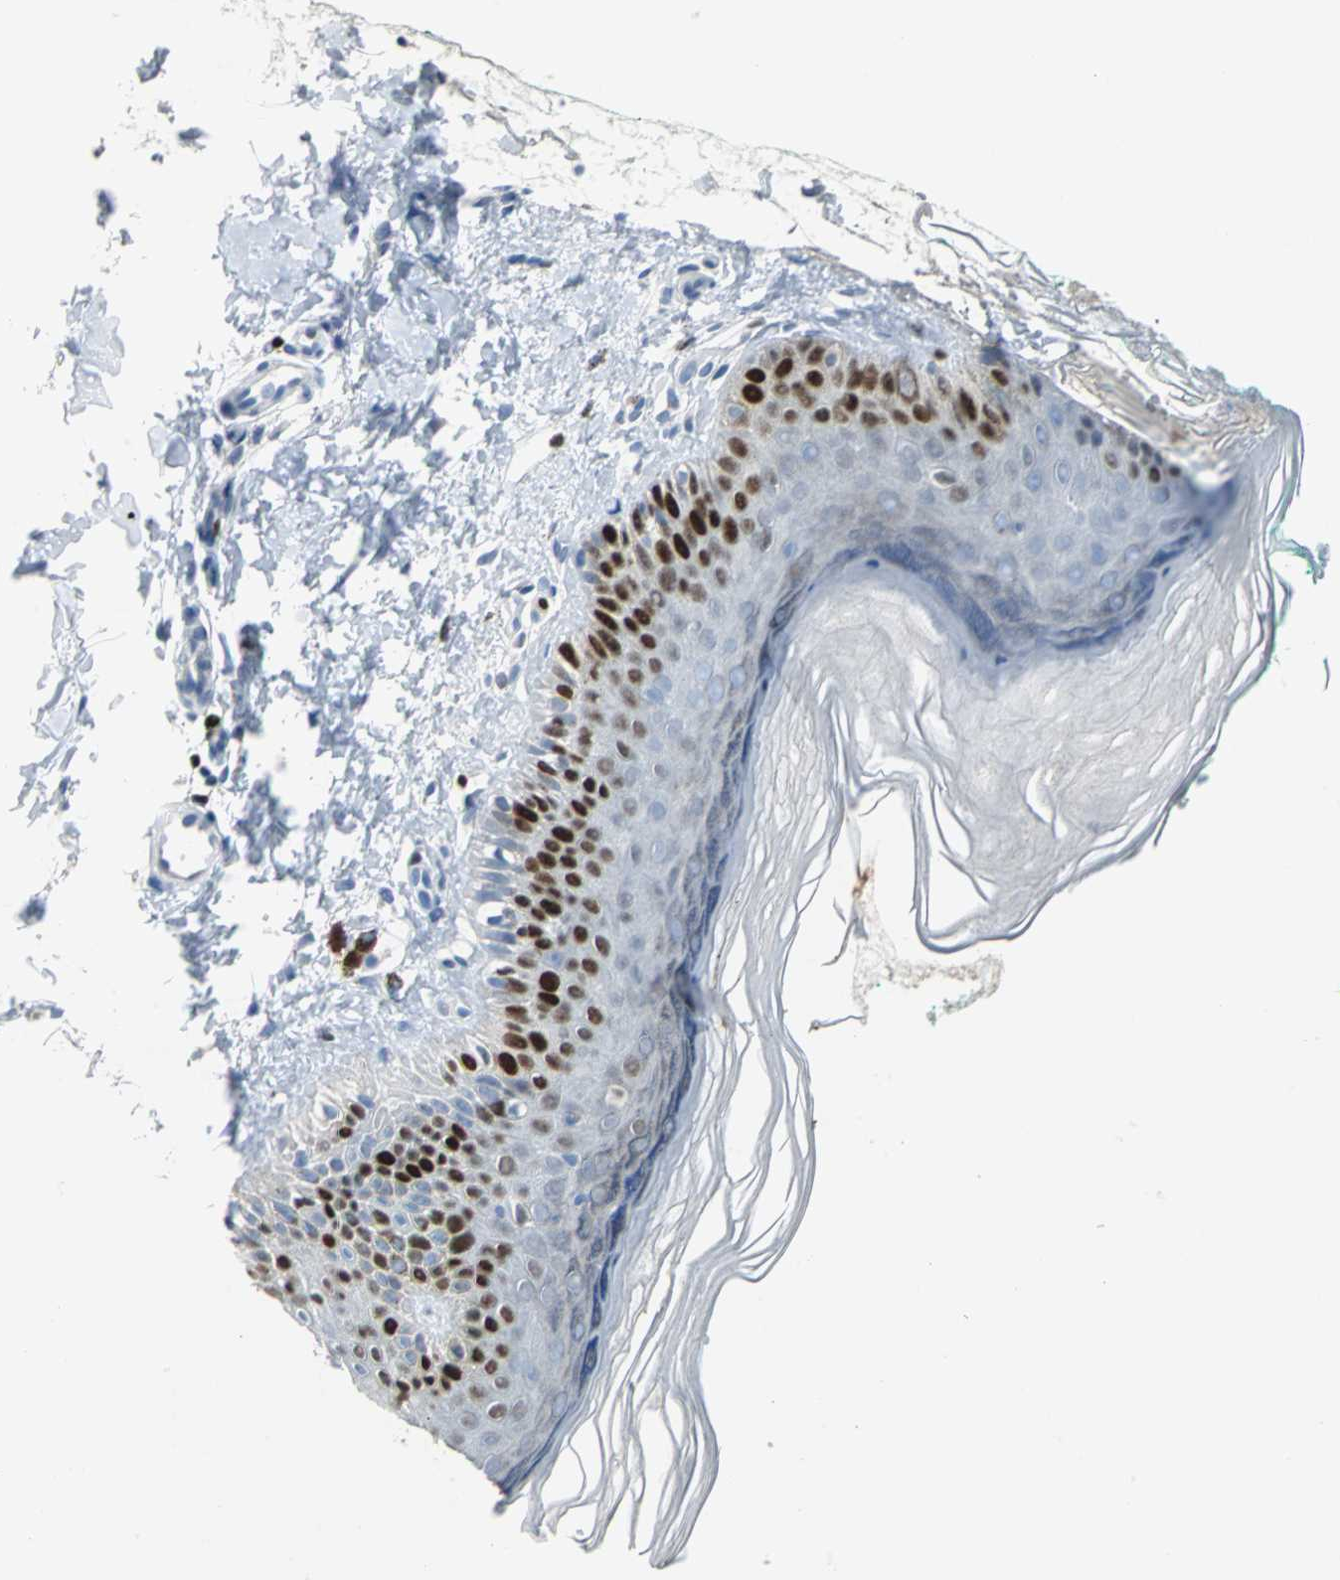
{"staining": {"intensity": "negative", "quantity": "none", "location": "none"}, "tissue": "skin", "cell_type": "Fibroblasts", "image_type": "normal", "snomed": [{"axis": "morphology", "description": "Normal tissue, NOS"}, {"axis": "topography", "description": "Skin"}], "caption": "A micrograph of human skin is negative for staining in fibroblasts. The staining was performed using DAB to visualize the protein expression in brown, while the nuclei were stained in blue with hematoxylin (Magnification: 20x).", "gene": "MCM4", "patient": {"sex": "male", "age": 26}}